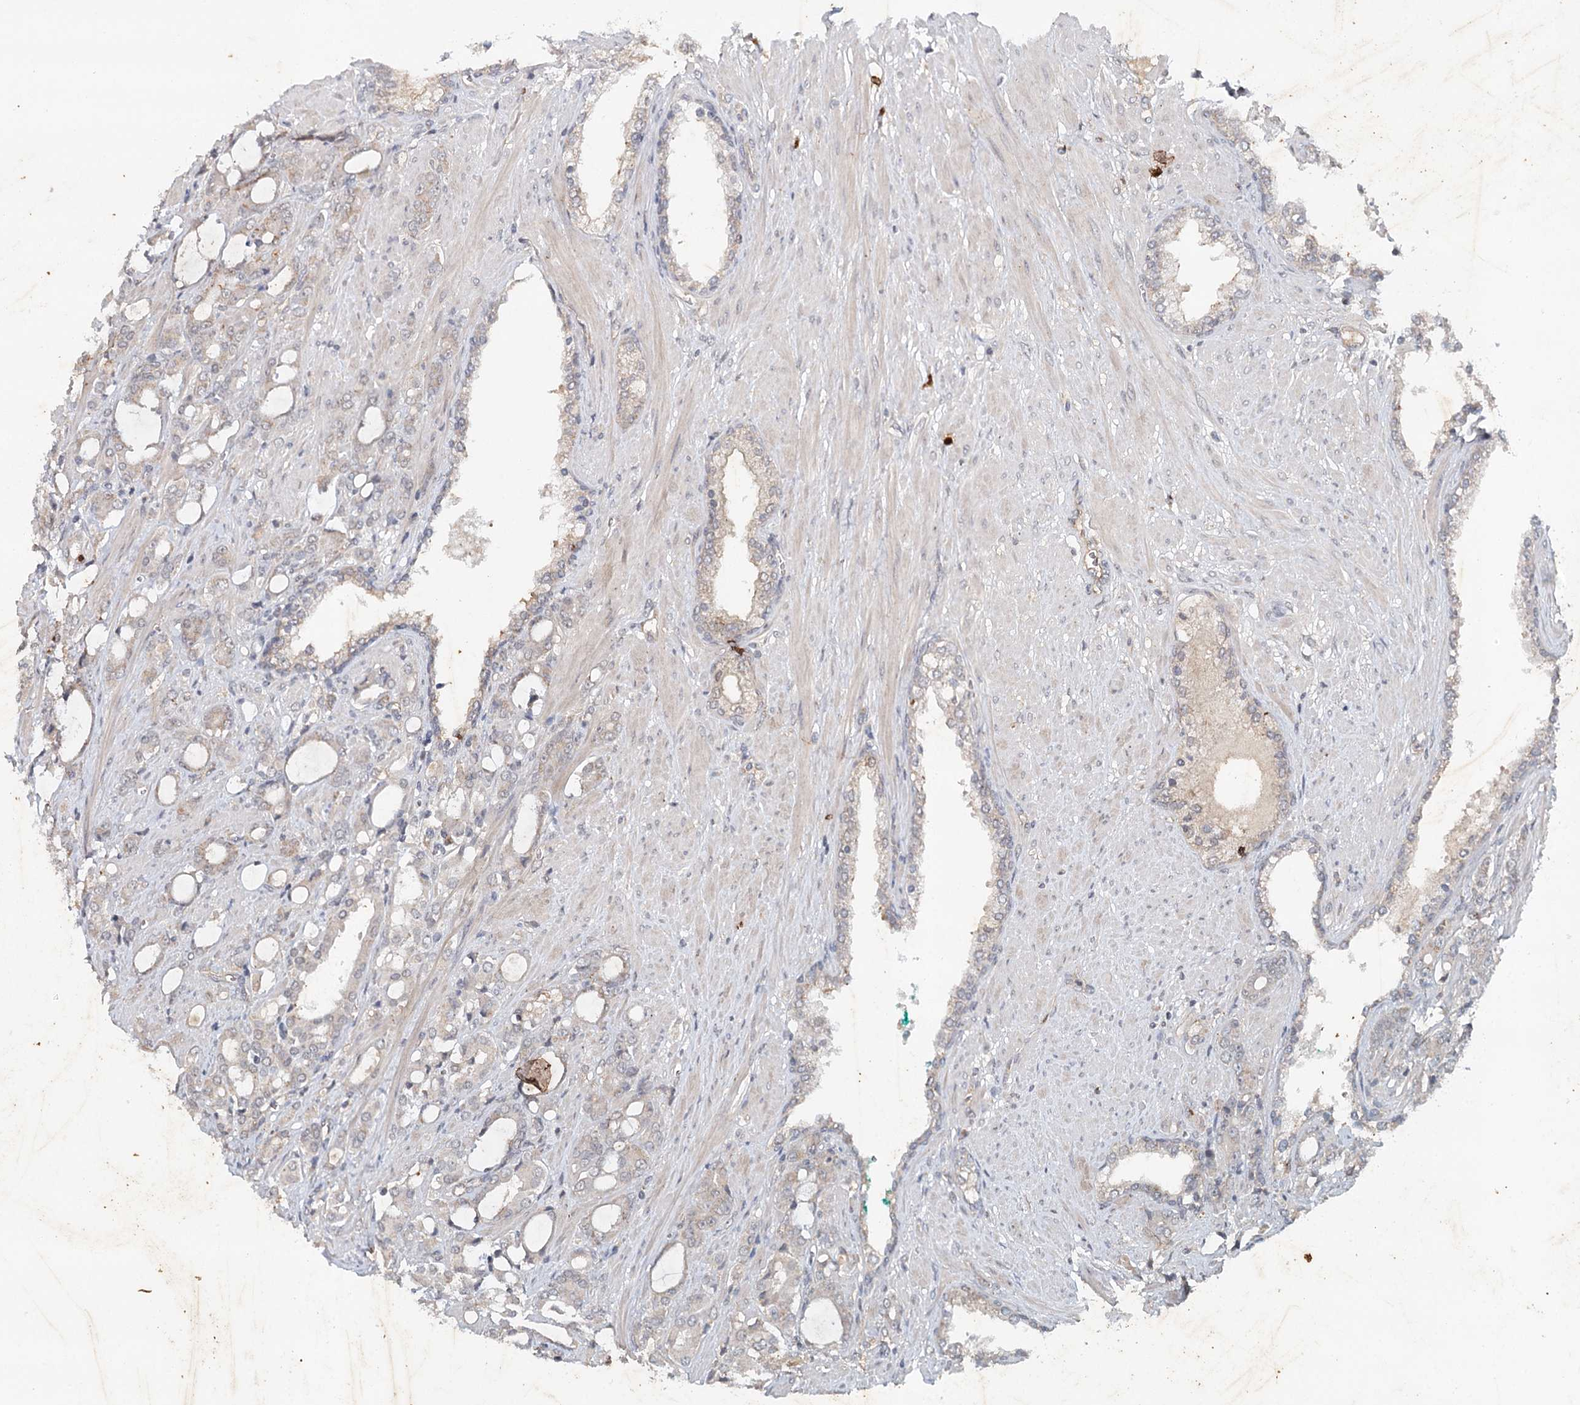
{"staining": {"intensity": "weak", "quantity": "<25%", "location": "cytoplasmic/membranous"}, "tissue": "prostate cancer", "cell_type": "Tumor cells", "image_type": "cancer", "snomed": [{"axis": "morphology", "description": "Adenocarcinoma, High grade"}, {"axis": "topography", "description": "Prostate"}], "caption": "Immunohistochemistry (IHC) photomicrograph of neoplastic tissue: human prostate adenocarcinoma (high-grade) stained with DAB (3,3'-diaminobenzidine) reveals no significant protein positivity in tumor cells. Brightfield microscopy of immunohistochemistry stained with DAB (3,3'-diaminobenzidine) (brown) and hematoxylin (blue), captured at high magnification.", "gene": "SYNPO", "patient": {"sex": "male", "age": 72}}